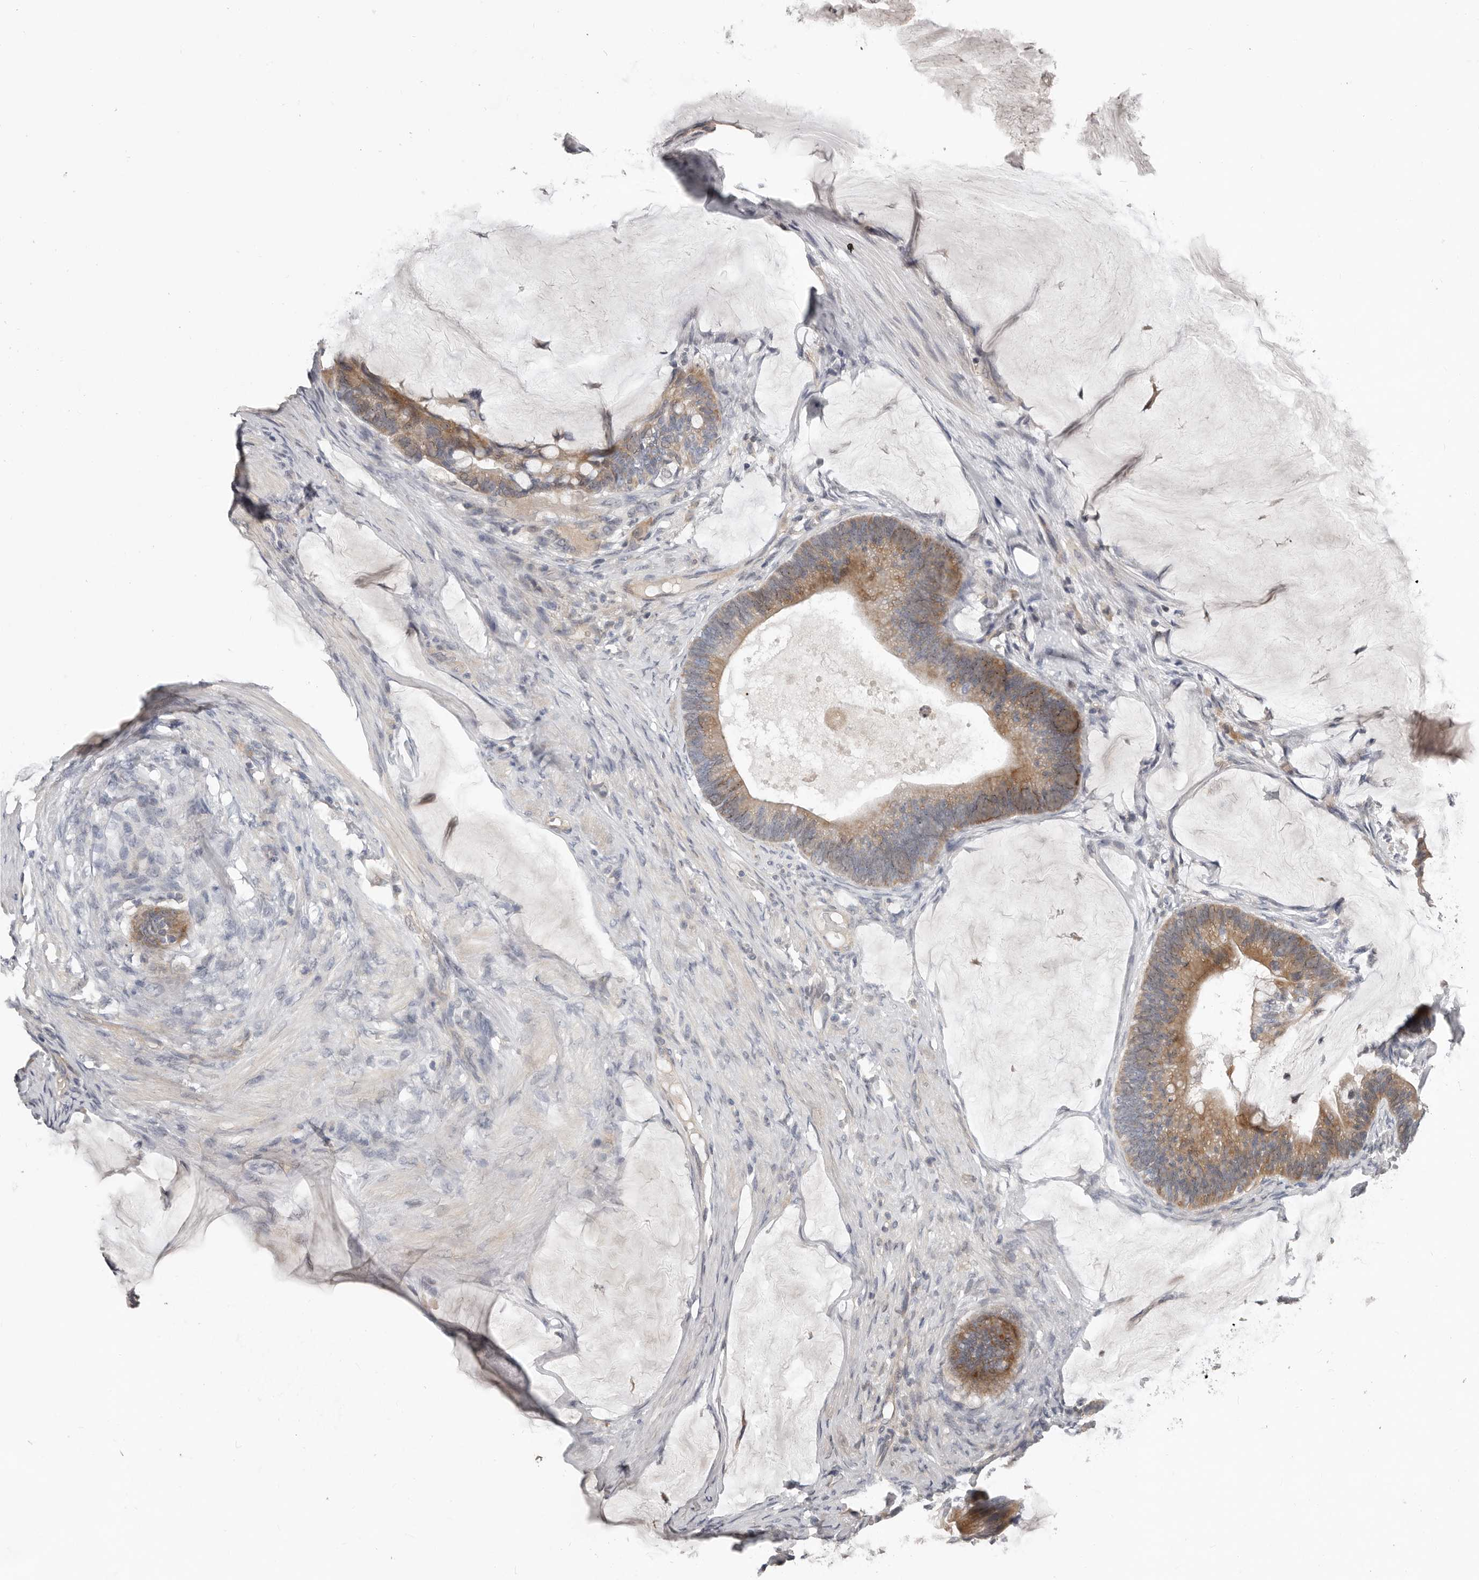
{"staining": {"intensity": "moderate", "quantity": ">75%", "location": "cytoplasmic/membranous"}, "tissue": "ovarian cancer", "cell_type": "Tumor cells", "image_type": "cancer", "snomed": [{"axis": "morphology", "description": "Cystadenocarcinoma, mucinous, NOS"}, {"axis": "topography", "description": "Ovary"}], "caption": "Ovarian mucinous cystadenocarcinoma stained with immunohistochemistry demonstrates moderate cytoplasmic/membranous positivity in about >75% of tumor cells. Nuclei are stained in blue.", "gene": "RNF217", "patient": {"sex": "female", "age": 61}}